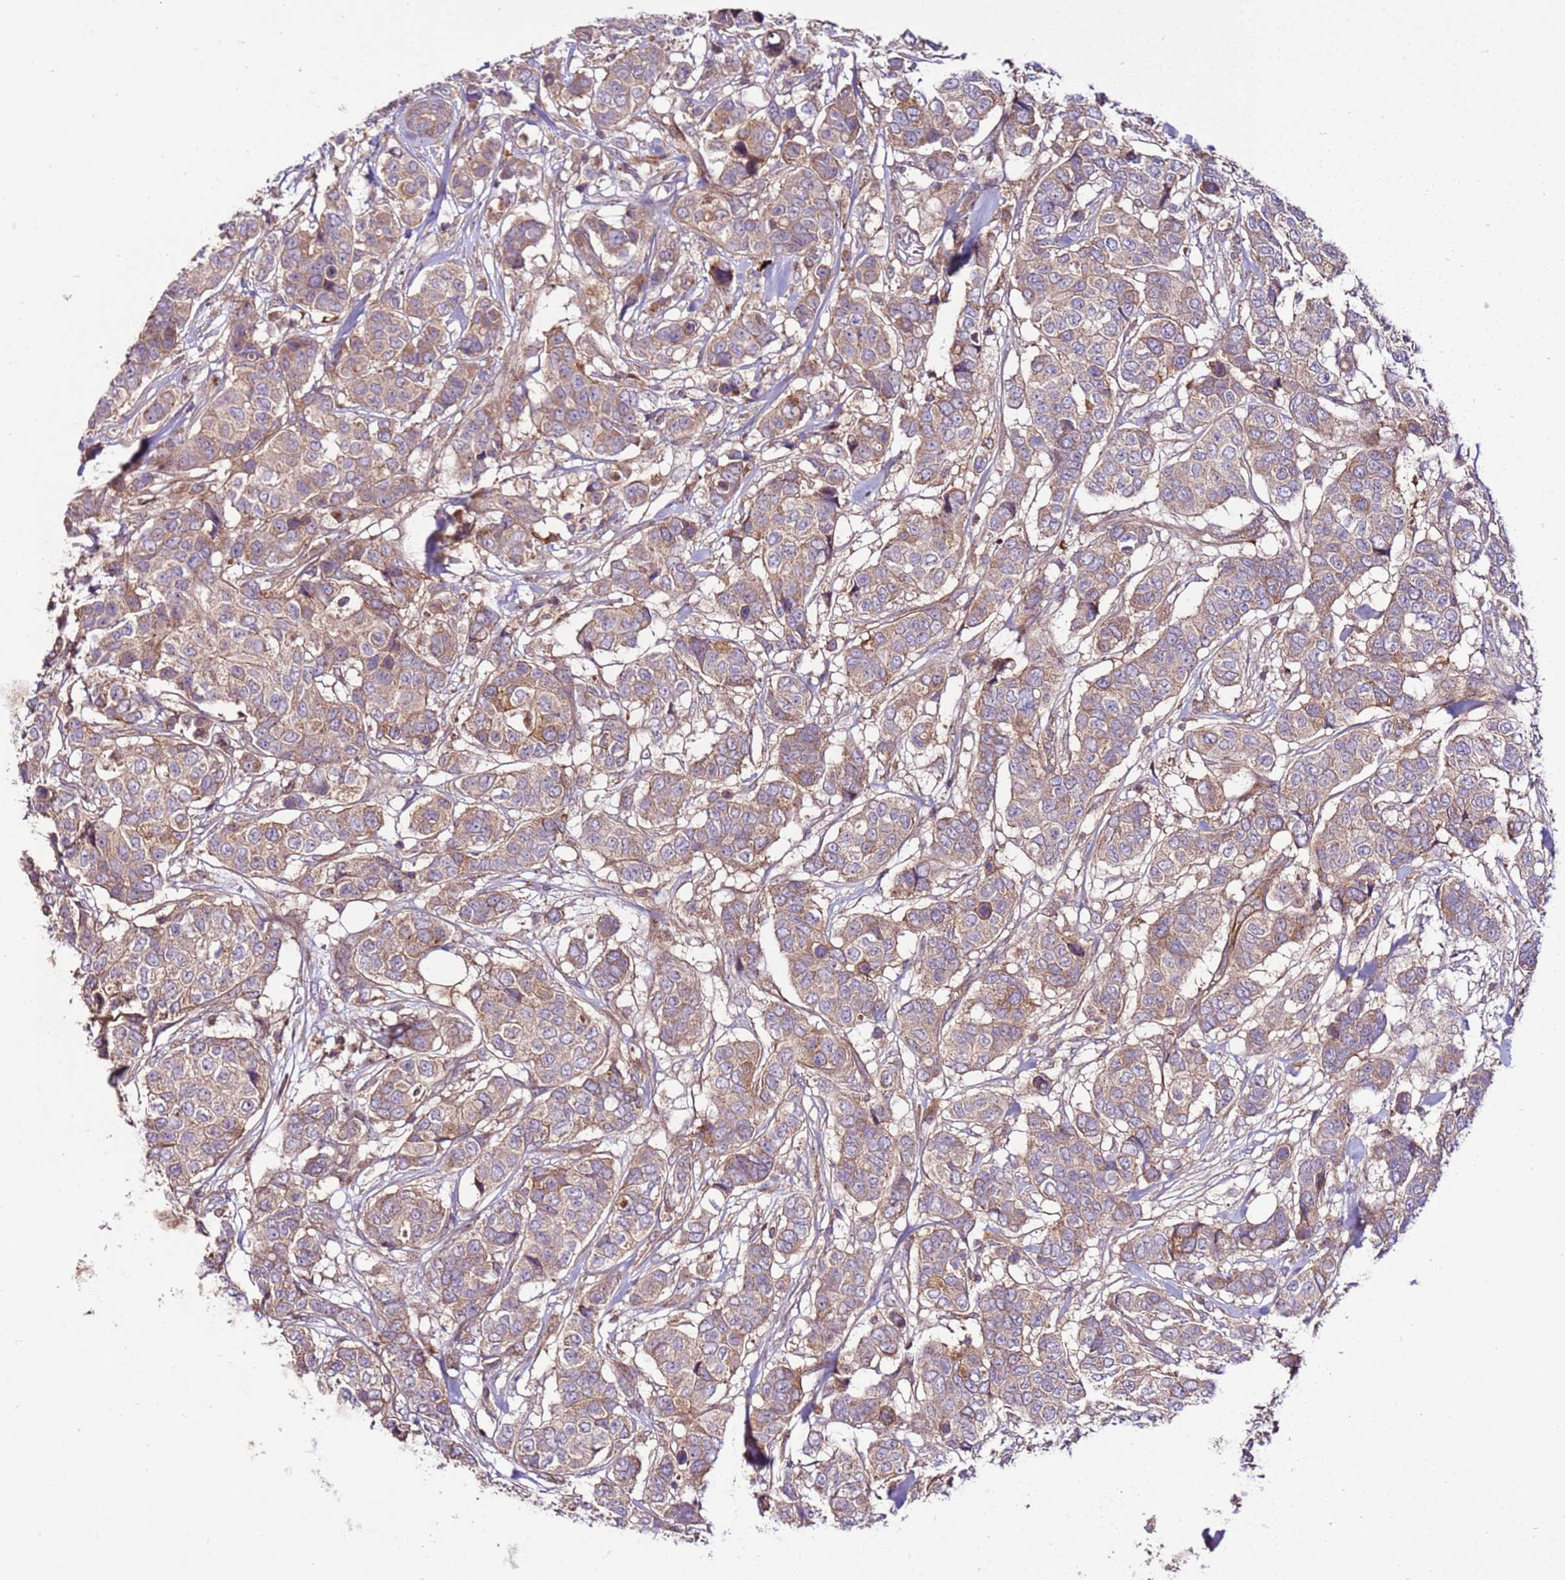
{"staining": {"intensity": "weak", "quantity": "25%-75%", "location": "cytoplasmic/membranous"}, "tissue": "breast cancer", "cell_type": "Tumor cells", "image_type": "cancer", "snomed": [{"axis": "morphology", "description": "Lobular carcinoma"}, {"axis": "topography", "description": "Breast"}], "caption": "Tumor cells display low levels of weak cytoplasmic/membranous staining in about 25%-75% of cells in human breast cancer.", "gene": "ZNF624", "patient": {"sex": "female", "age": 51}}